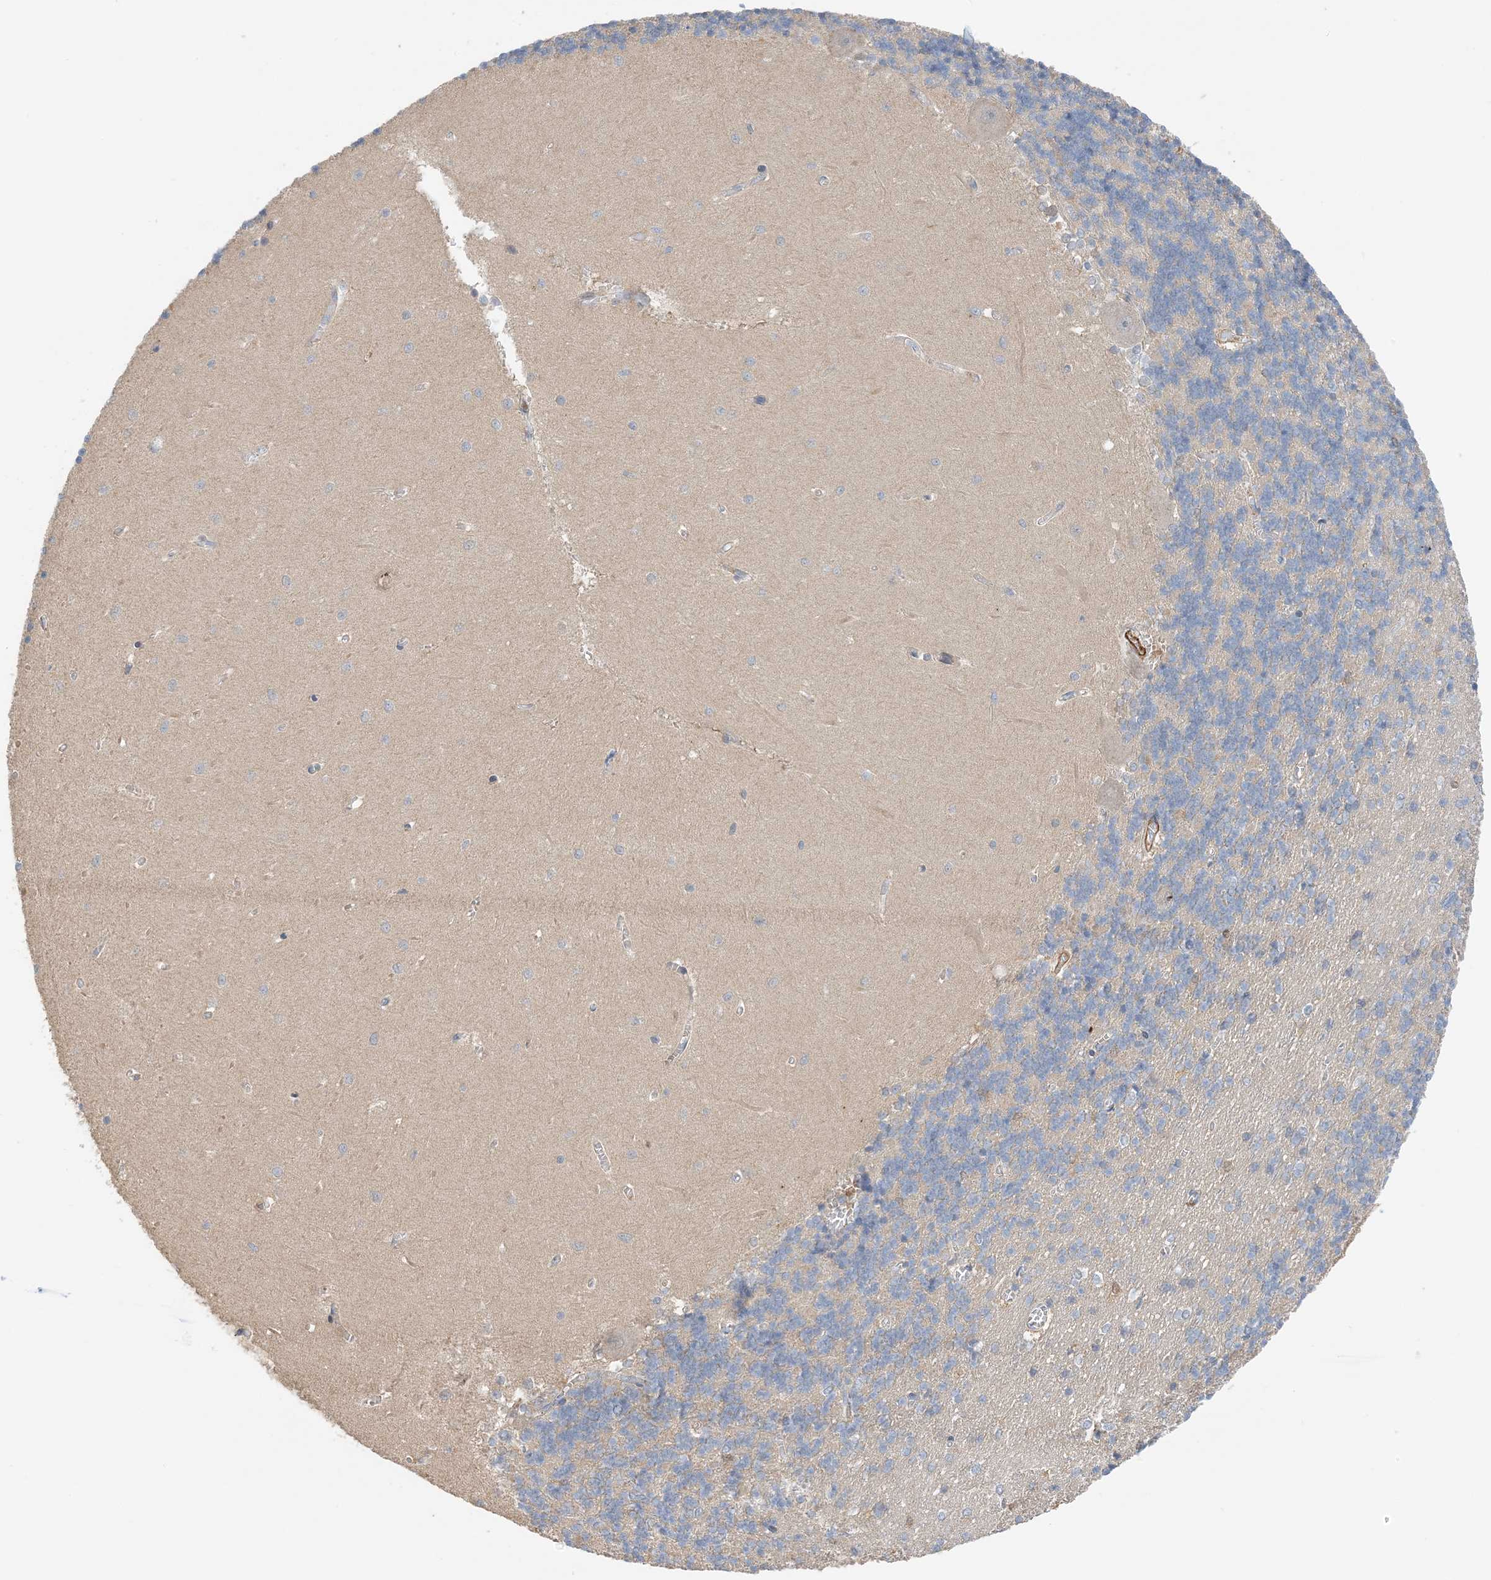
{"staining": {"intensity": "weak", "quantity": "25%-75%", "location": "cytoplasmic/membranous"}, "tissue": "cerebellum", "cell_type": "Cells in granular layer", "image_type": "normal", "snomed": [{"axis": "morphology", "description": "Normal tissue, NOS"}, {"axis": "topography", "description": "Cerebellum"}], "caption": "Immunohistochemistry (IHC) histopathology image of benign cerebellum: human cerebellum stained using immunohistochemistry (IHC) exhibits low levels of weak protein expression localized specifically in the cytoplasmic/membranous of cells in granular layer, appearing as a cytoplasmic/membranous brown color.", "gene": "KIFBP", "patient": {"sex": "male", "age": 37}}